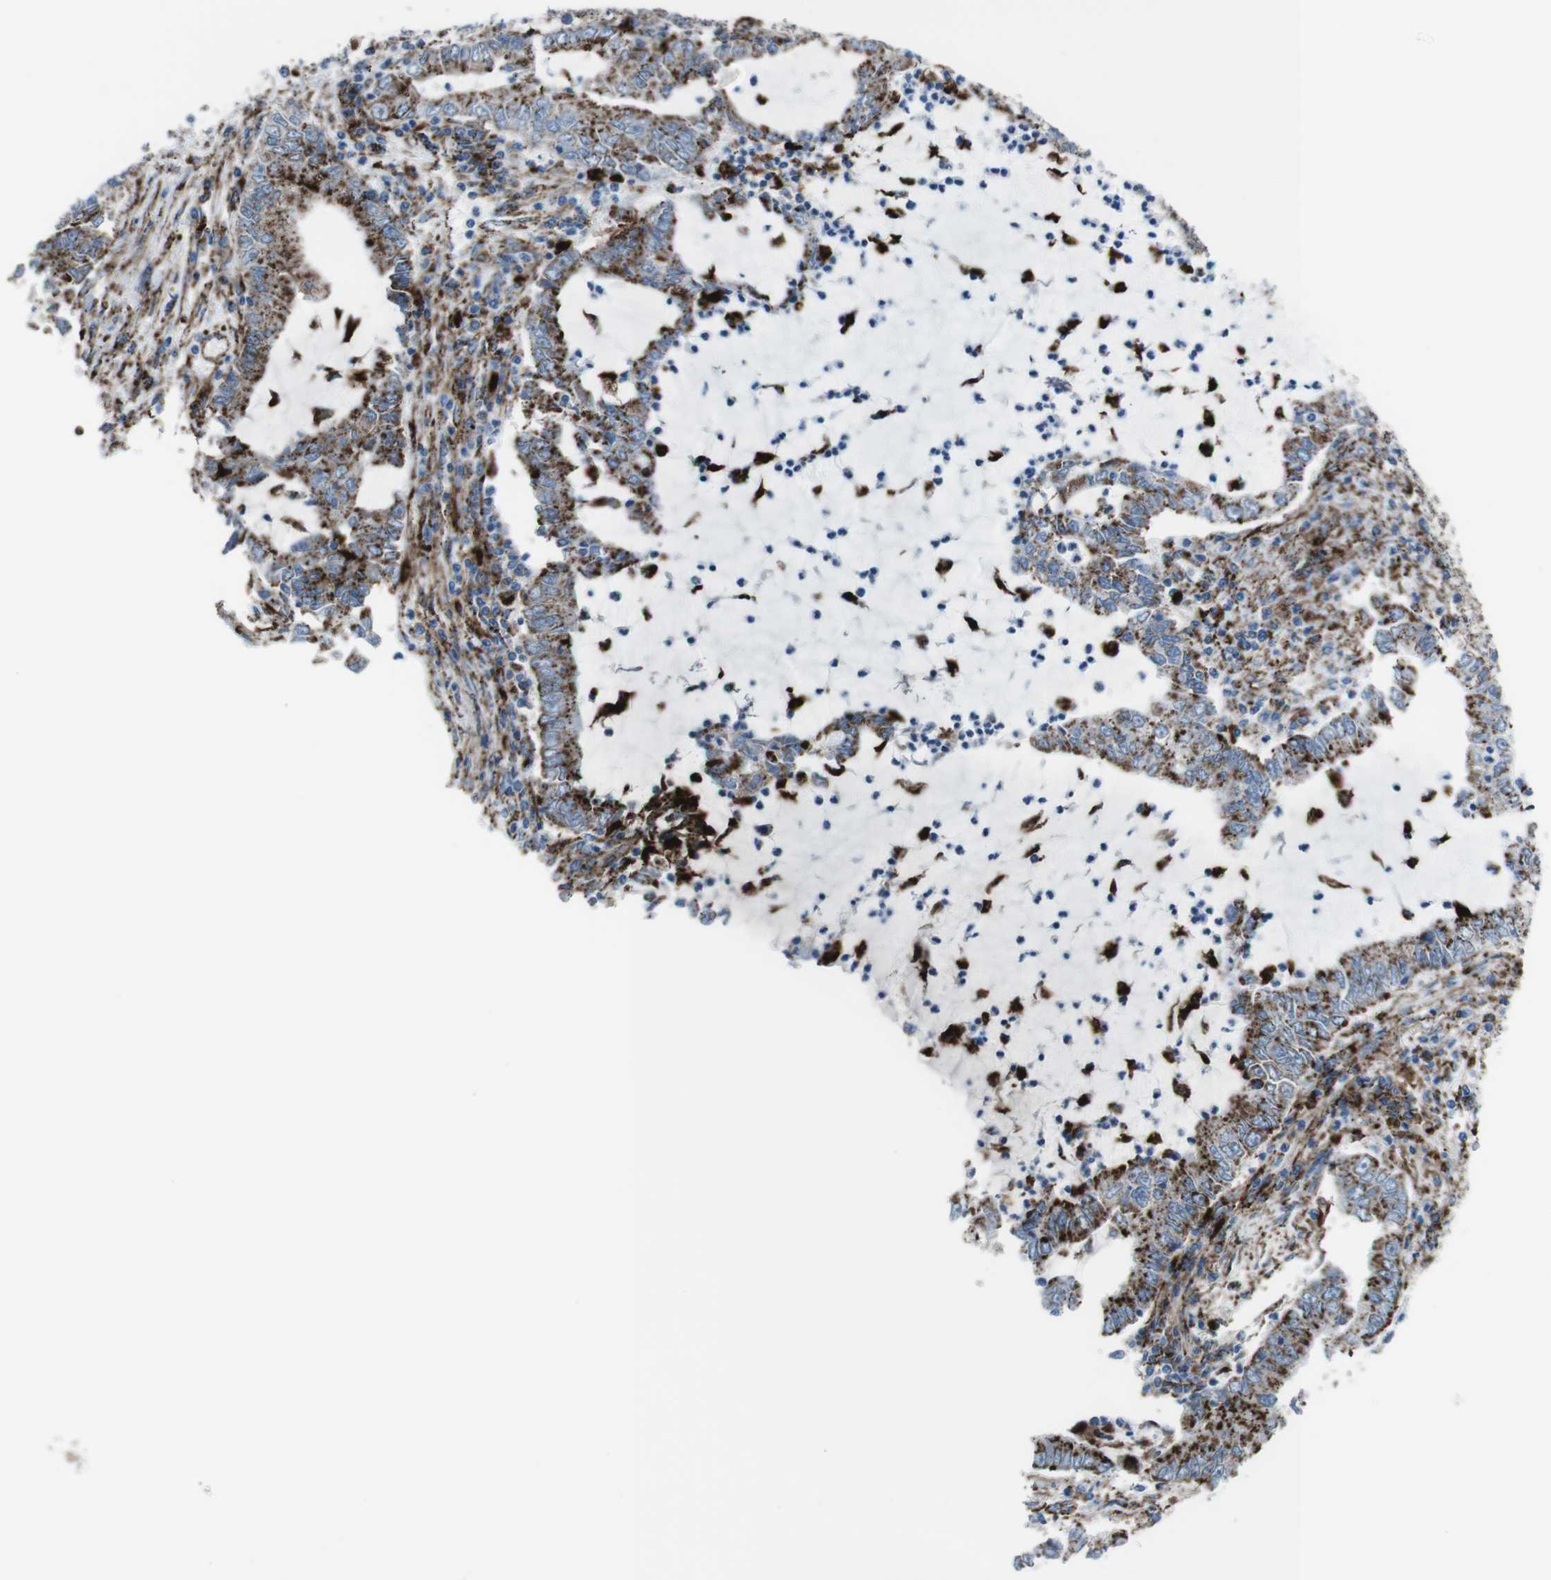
{"staining": {"intensity": "strong", "quantity": ">75%", "location": "cytoplasmic/membranous"}, "tissue": "lung cancer", "cell_type": "Tumor cells", "image_type": "cancer", "snomed": [{"axis": "morphology", "description": "Adenocarcinoma, NOS"}, {"axis": "topography", "description": "Lung"}], "caption": "DAB immunohistochemical staining of human lung cancer exhibits strong cytoplasmic/membranous protein staining in about >75% of tumor cells. The protein is stained brown, and the nuclei are stained in blue (DAB (3,3'-diaminobenzidine) IHC with brightfield microscopy, high magnification).", "gene": "SCARB2", "patient": {"sex": "female", "age": 51}}